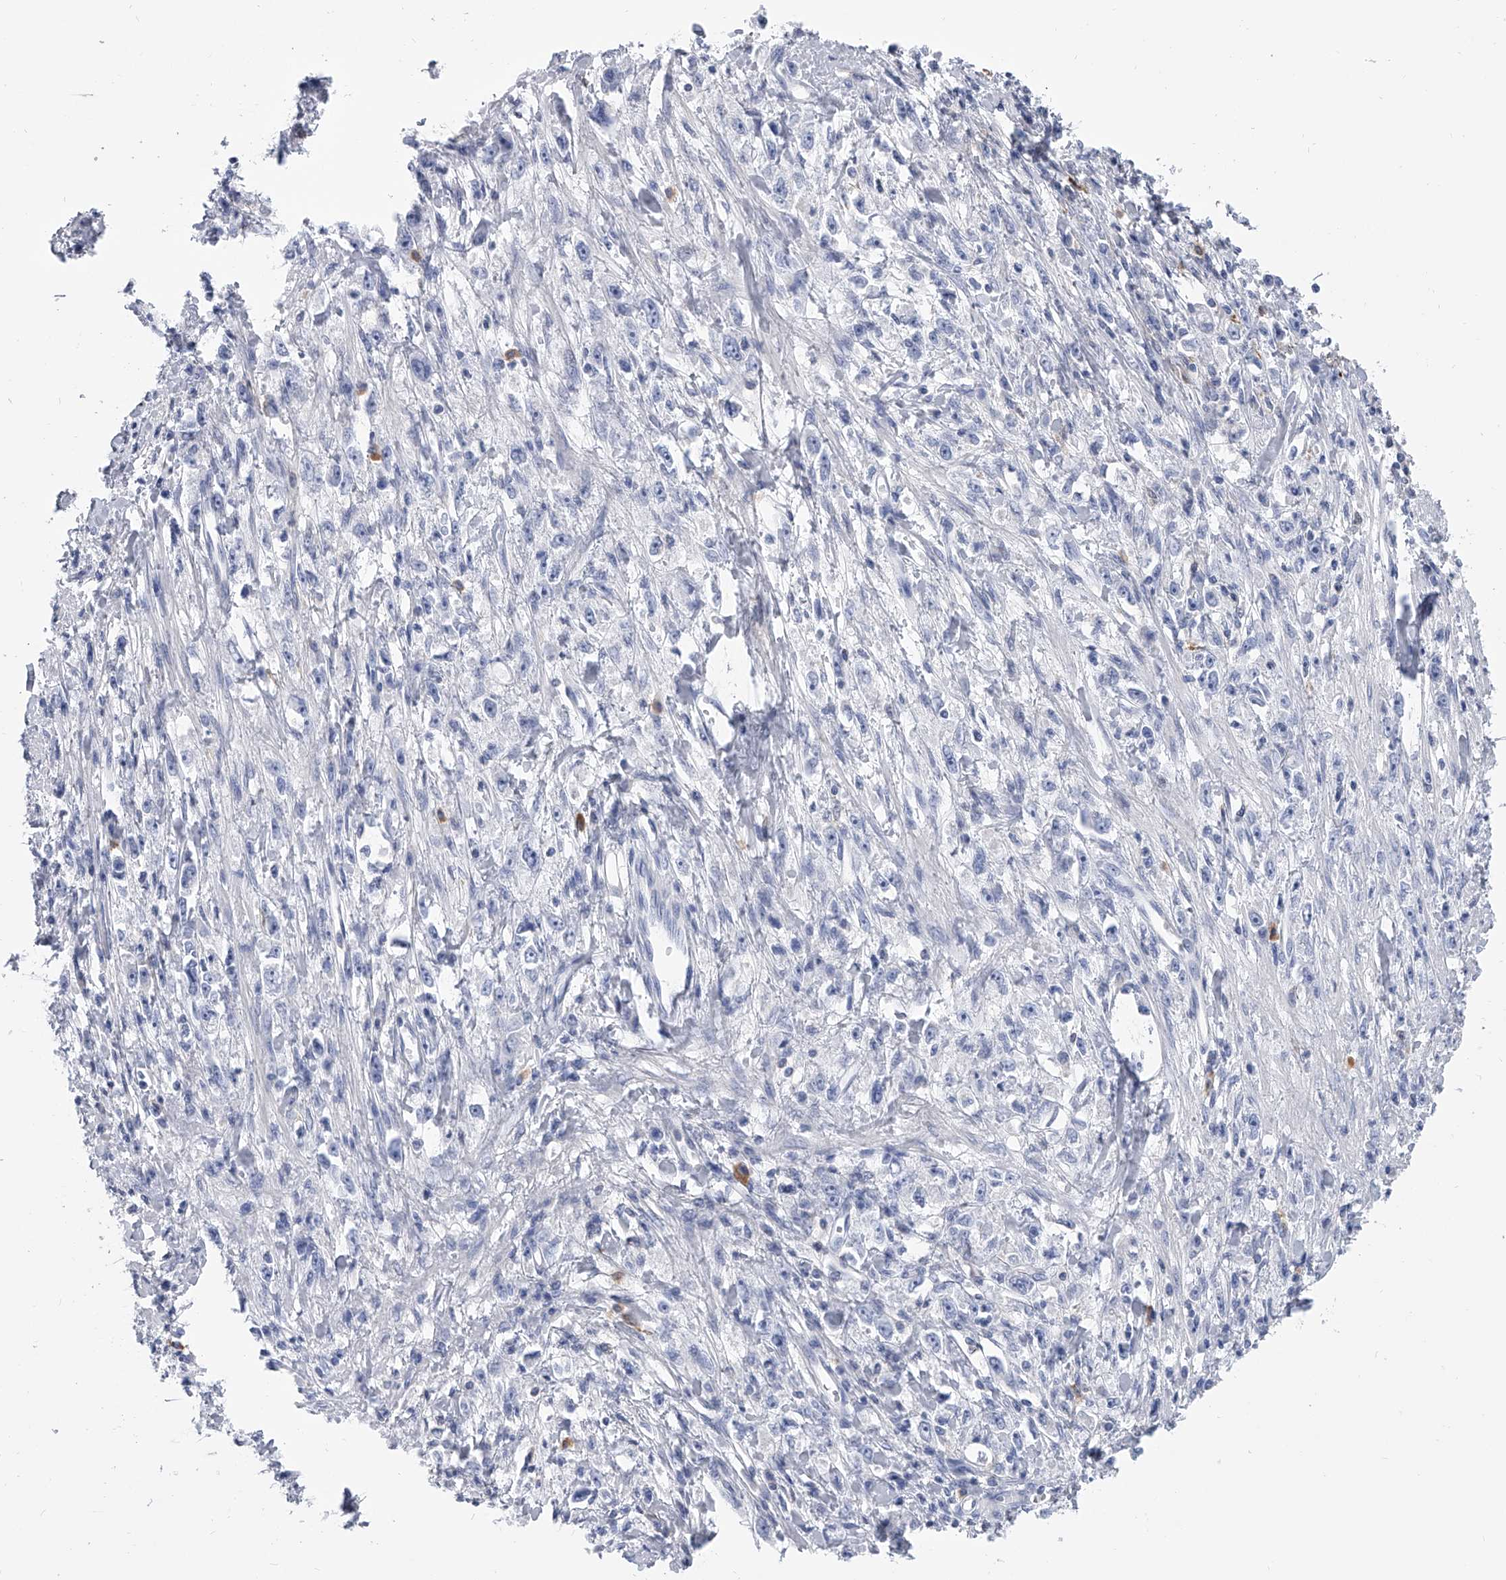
{"staining": {"intensity": "negative", "quantity": "none", "location": "none"}, "tissue": "stomach cancer", "cell_type": "Tumor cells", "image_type": "cancer", "snomed": [{"axis": "morphology", "description": "Adenocarcinoma, NOS"}, {"axis": "topography", "description": "Stomach"}], "caption": "A micrograph of human stomach cancer (adenocarcinoma) is negative for staining in tumor cells.", "gene": "SERPINB9", "patient": {"sex": "female", "age": 59}}